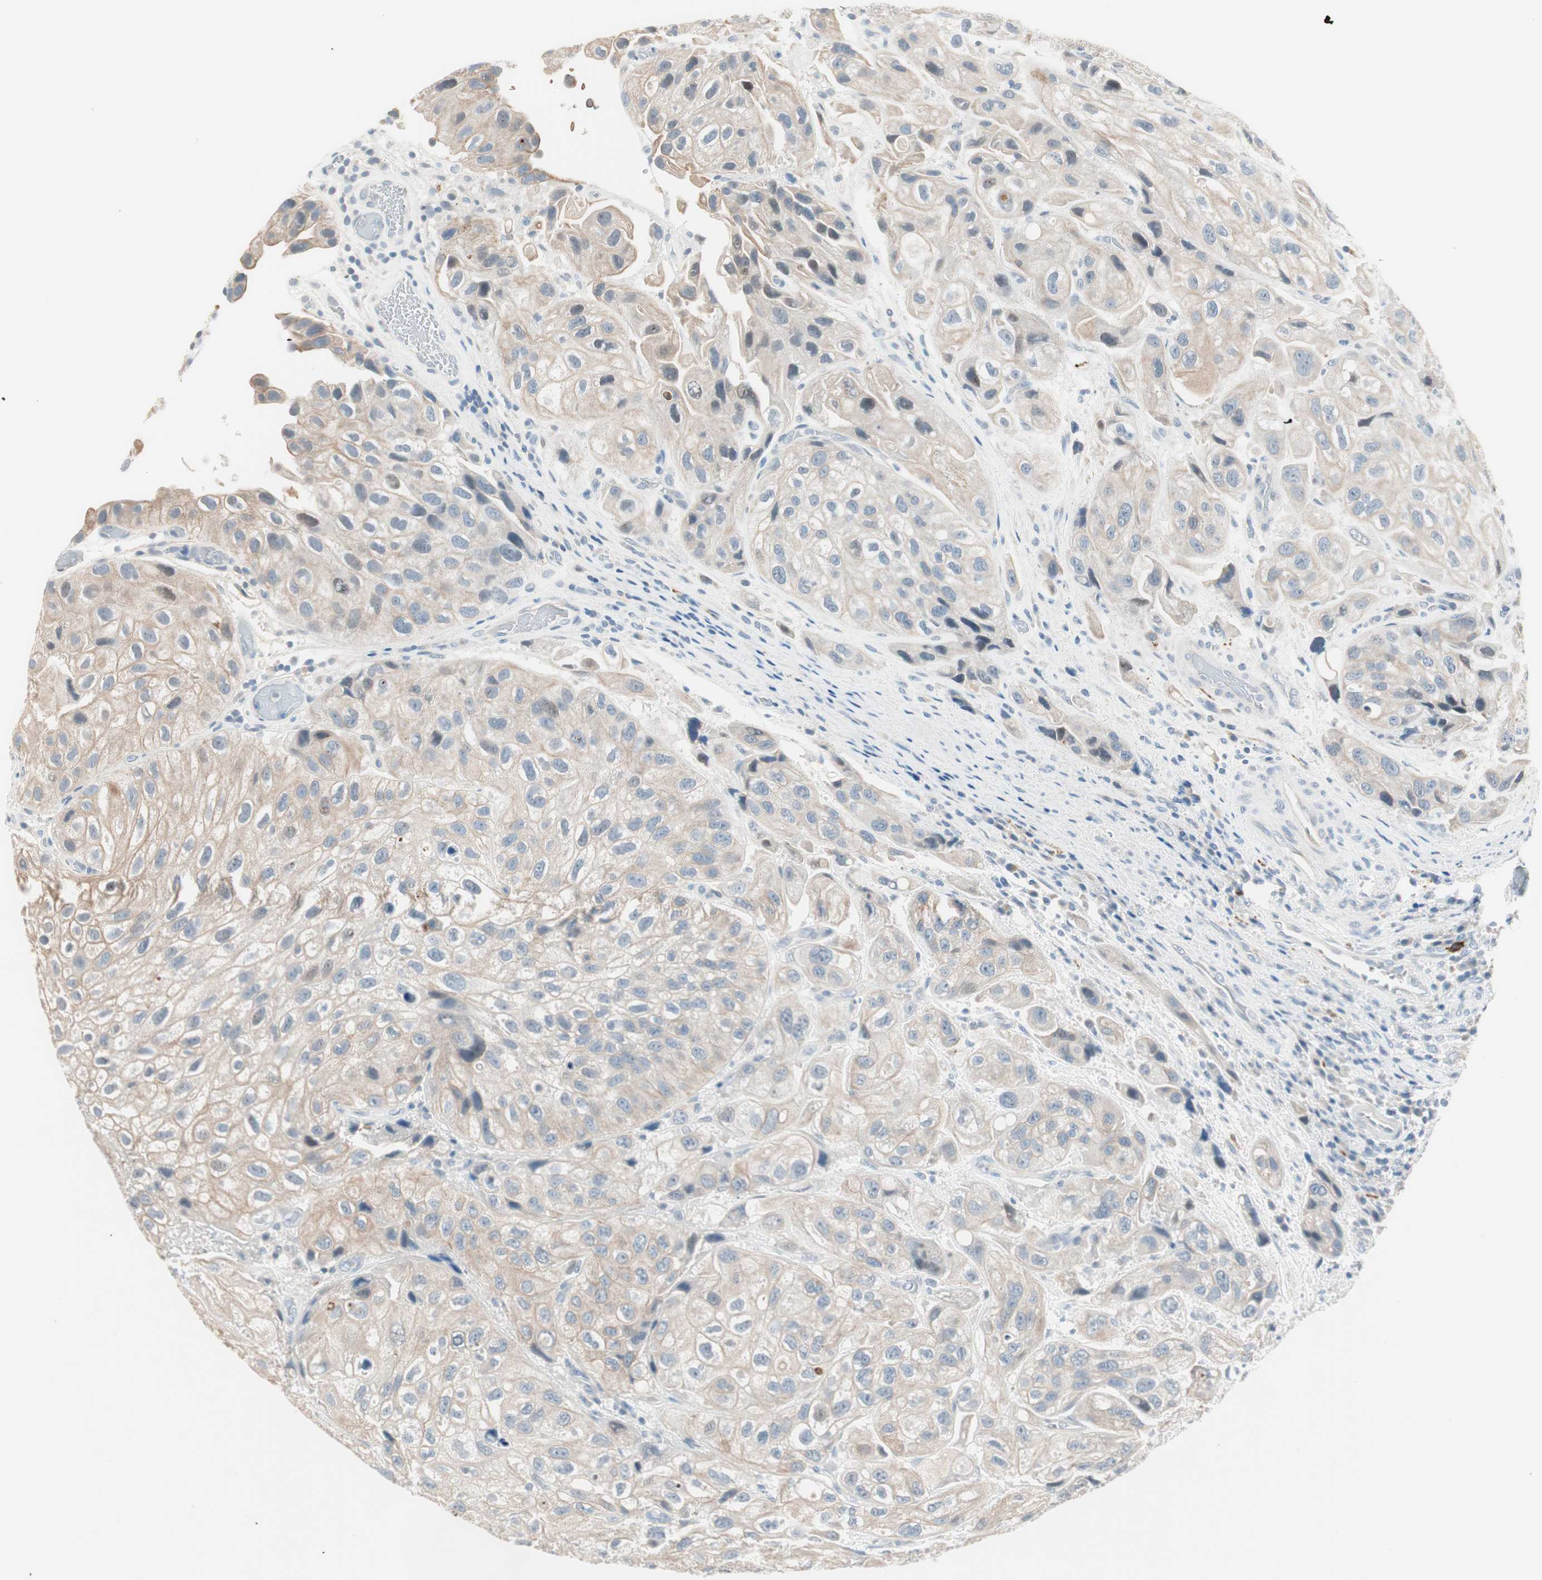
{"staining": {"intensity": "weak", "quantity": ">75%", "location": "cytoplasmic/membranous"}, "tissue": "urothelial cancer", "cell_type": "Tumor cells", "image_type": "cancer", "snomed": [{"axis": "morphology", "description": "Urothelial carcinoma, High grade"}, {"axis": "topography", "description": "Urinary bladder"}], "caption": "DAB immunohistochemical staining of human urothelial carcinoma (high-grade) exhibits weak cytoplasmic/membranous protein positivity in about >75% of tumor cells.", "gene": "GNAO1", "patient": {"sex": "female", "age": 64}}